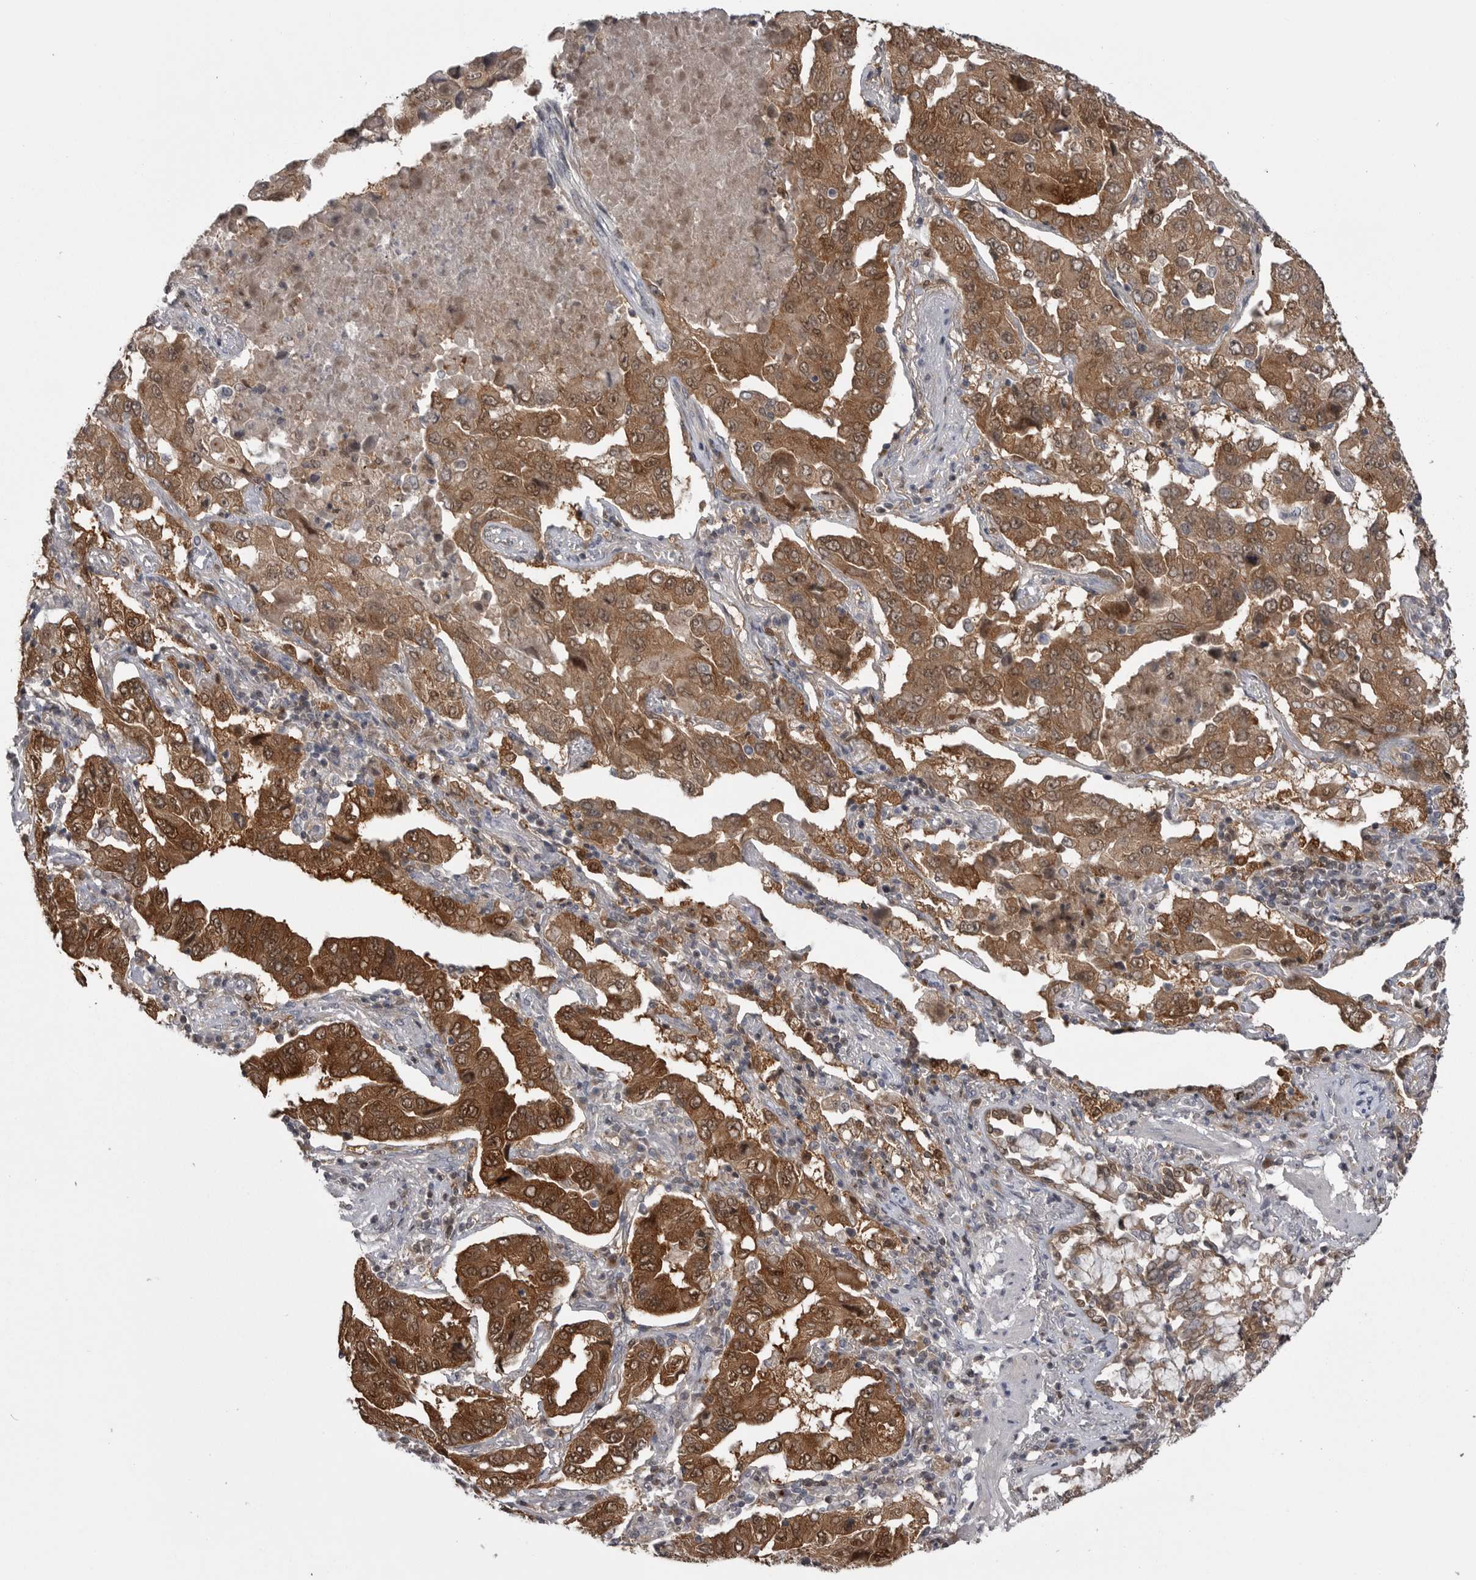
{"staining": {"intensity": "moderate", "quantity": ">75%", "location": "cytoplasmic/membranous,nuclear"}, "tissue": "lung cancer", "cell_type": "Tumor cells", "image_type": "cancer", "snomed": [{"axis": "morphology", "description": "Adenocarcinoma, NOS"}, {"axis": "topography", "description": "Lung"}], "caption": "There is medium levels of moderate cytoplasmic/membranous and nuclear expression in tumor cells of lung cancer (adenocarcinoma), as demonstrated by immunohistochemical staining (brown color).", "gene": "MAPK13", "patient": {"sex": "female", "age": 65}}